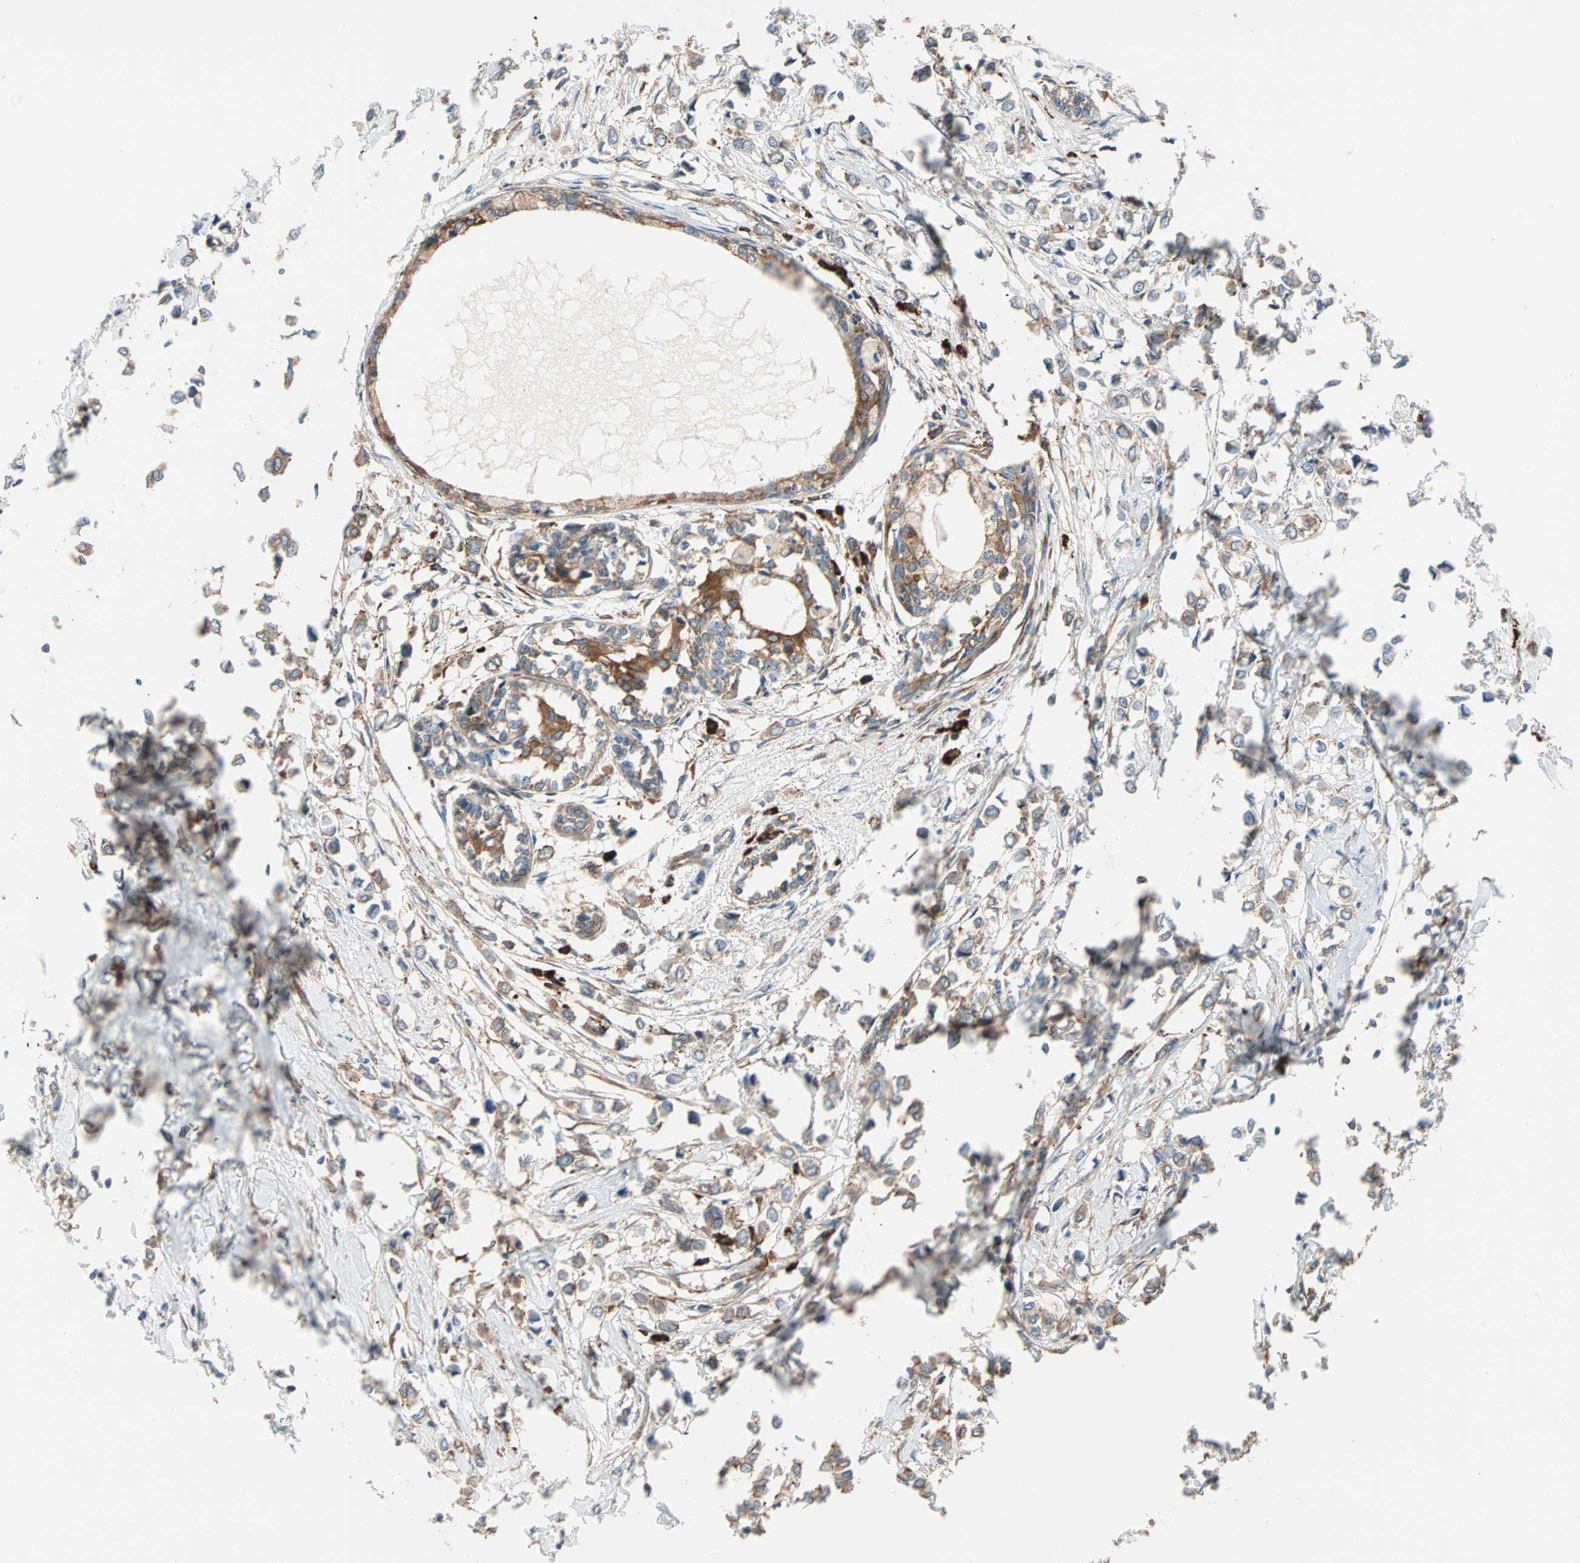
{"staining": {"intensity": "moderate", "quantity": ">75%", "location": "cytoplasmic/membranous"}, "tissue": "breast cancer", "cell_type": "Tumor cells", "image_type": "cancer", "snomed": [{"axis": "morphology", "description": "Lobular carcinoma"}, {"axis": "topography", "description": "Breast"}], "caption": "Immunohistochemistry of human breast lobular carcinoma shows medium levels of moderate cytoplasmic/membranous staining in approximately >75% of tumor cells.", "gene": "EEF2", "patient": {"sex": "female", "age": 51}}